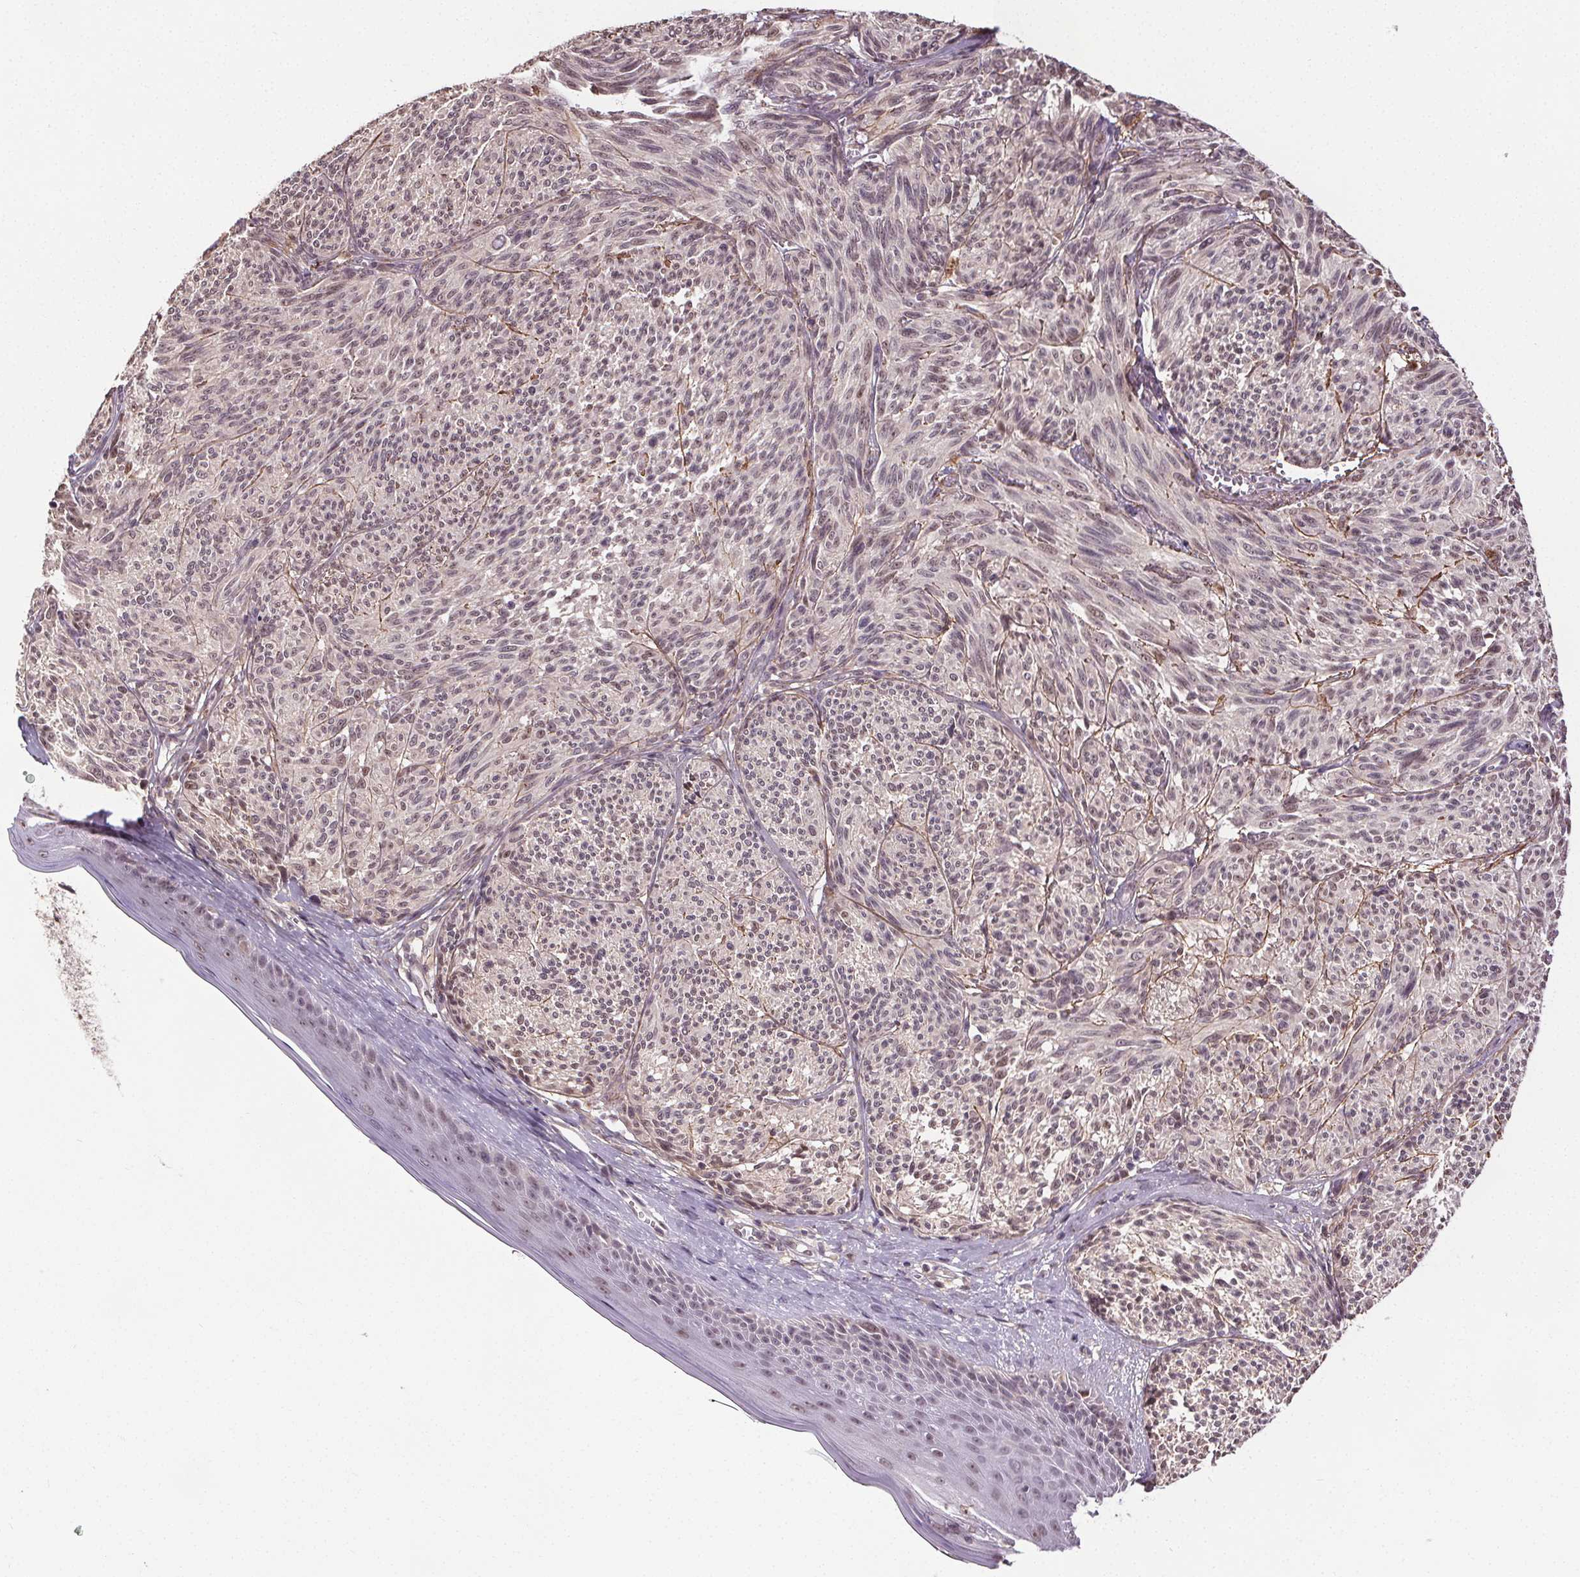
{"staining": {"intensity": "negative", "quantity": "none", "location": "none"}, "tissue": "melanoma", "cell_type": "Tumor cells", "image_type": "cancer", "snomed": [{"axis": "morphology", "description": "Malignant melanoma, NOS"}, {"axis": "topography", "description": "Skin"}], "caption": "Immunohistochemistry micrograph of neoplastic tissue: melanoma stained with DAB exhibits no significant protein staining in tumor cells. The staining was performed using DAB to visualize the protein expression in brown, while the nuclei were stained in blue with hematoxylin (Magnification: 20x).", "gene": "KIAA0232", "patient": {"sex": "male", "age": 79}}